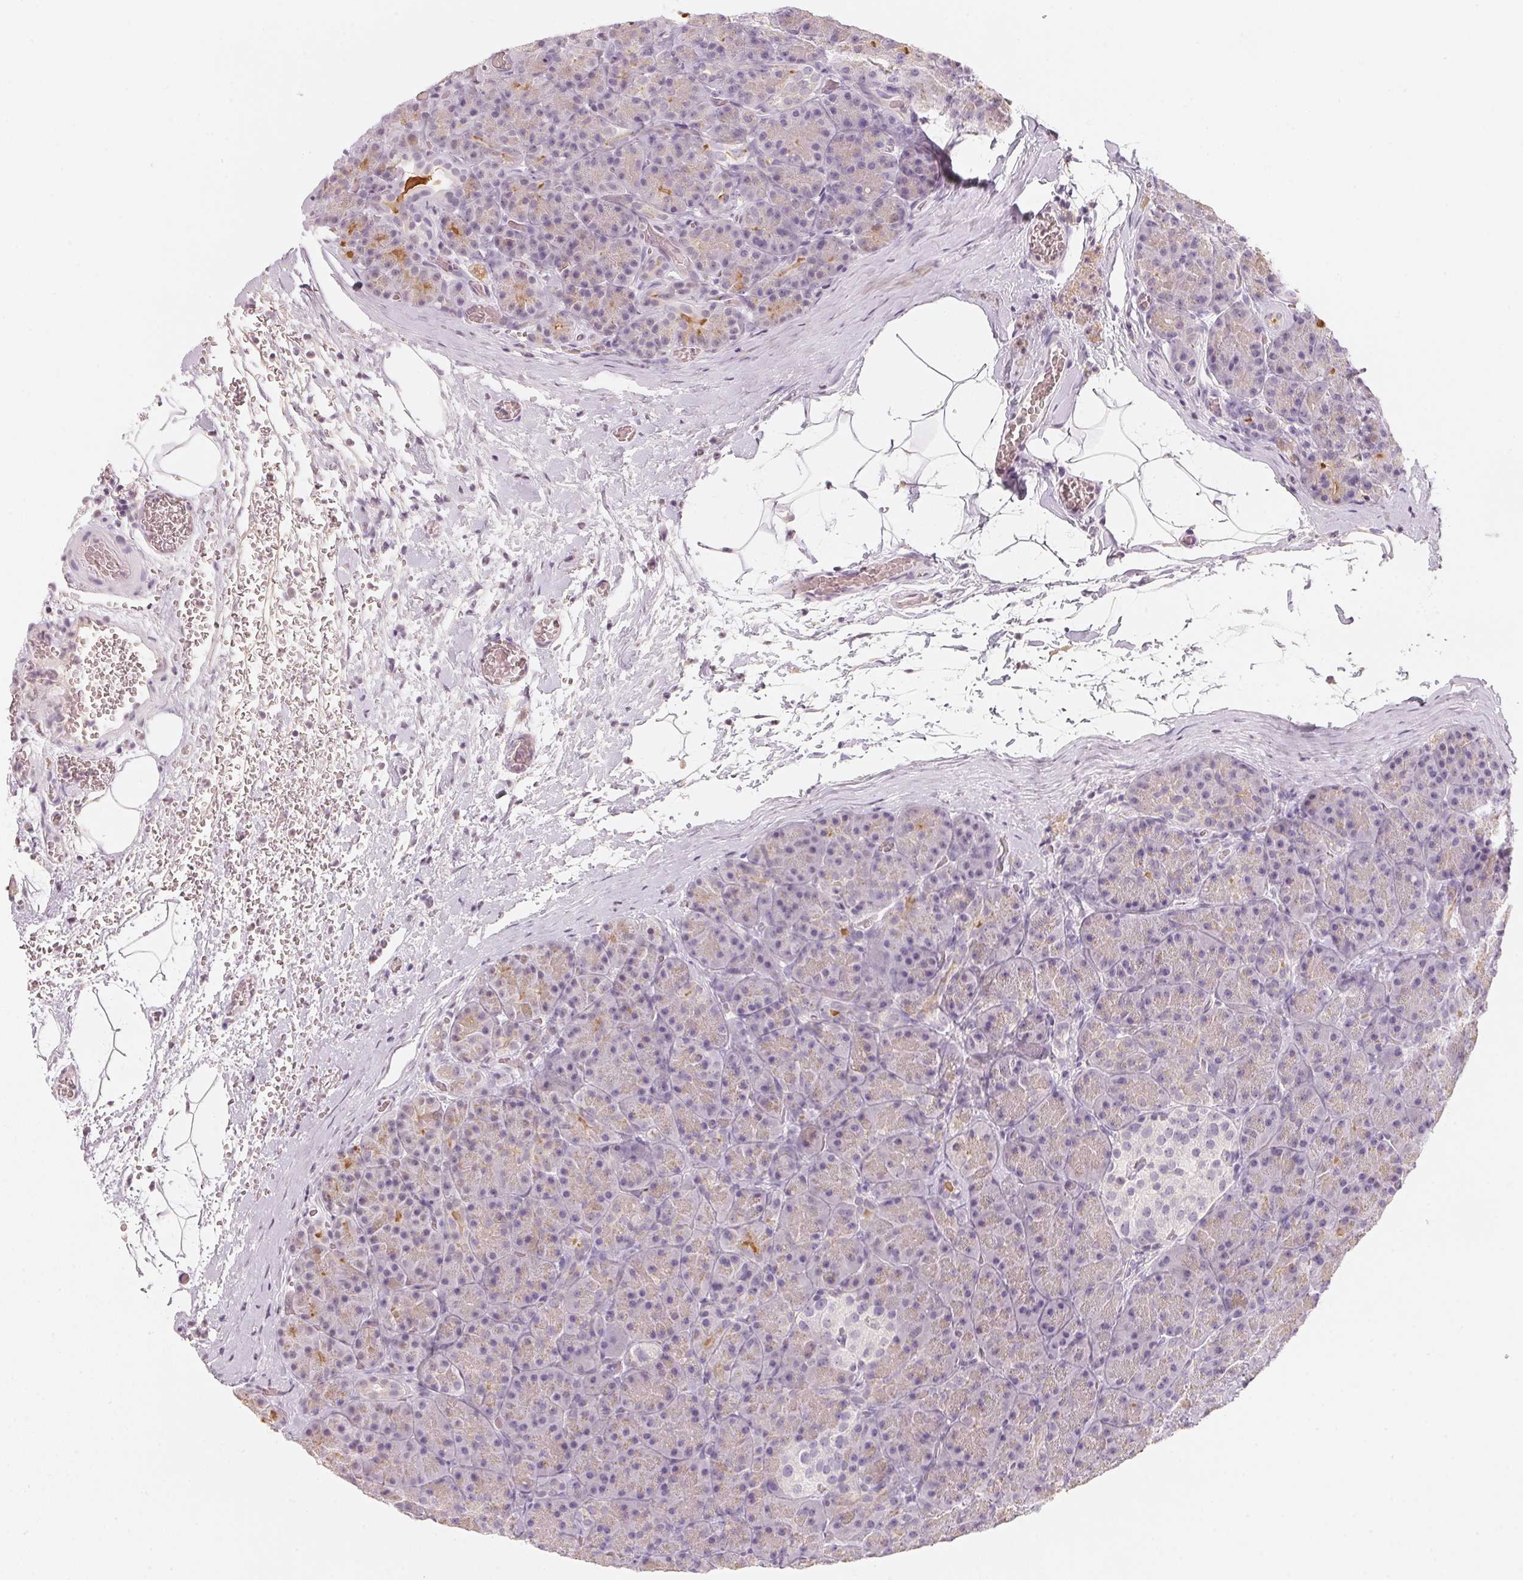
{"staining": {"intensity": "moderate", "quantity": "<25%", "location": "cytoplasmic/membranous"}, "tissue": "pancreas", "cell_type": "Exocrine glandular cells", "image_type": "normal", "snomed": [{"axis": "morphology", "description": "Normal tissue, NOS"}, {"axis": "topography", "description": "Pancreas"}], "caption": "Immunohistochemistry image of benign pancreas: human pancreas stained using immunohistochemistry (IHC) exhibits low levels of moderate protein expression localized specifically in the cytoplasmic/membranous of exocrine glandular cells, appearing as a cytoplasmic/membranous brown color.", "gene": "CFAP276", "patient": {"sex": "male", "age": 57}}